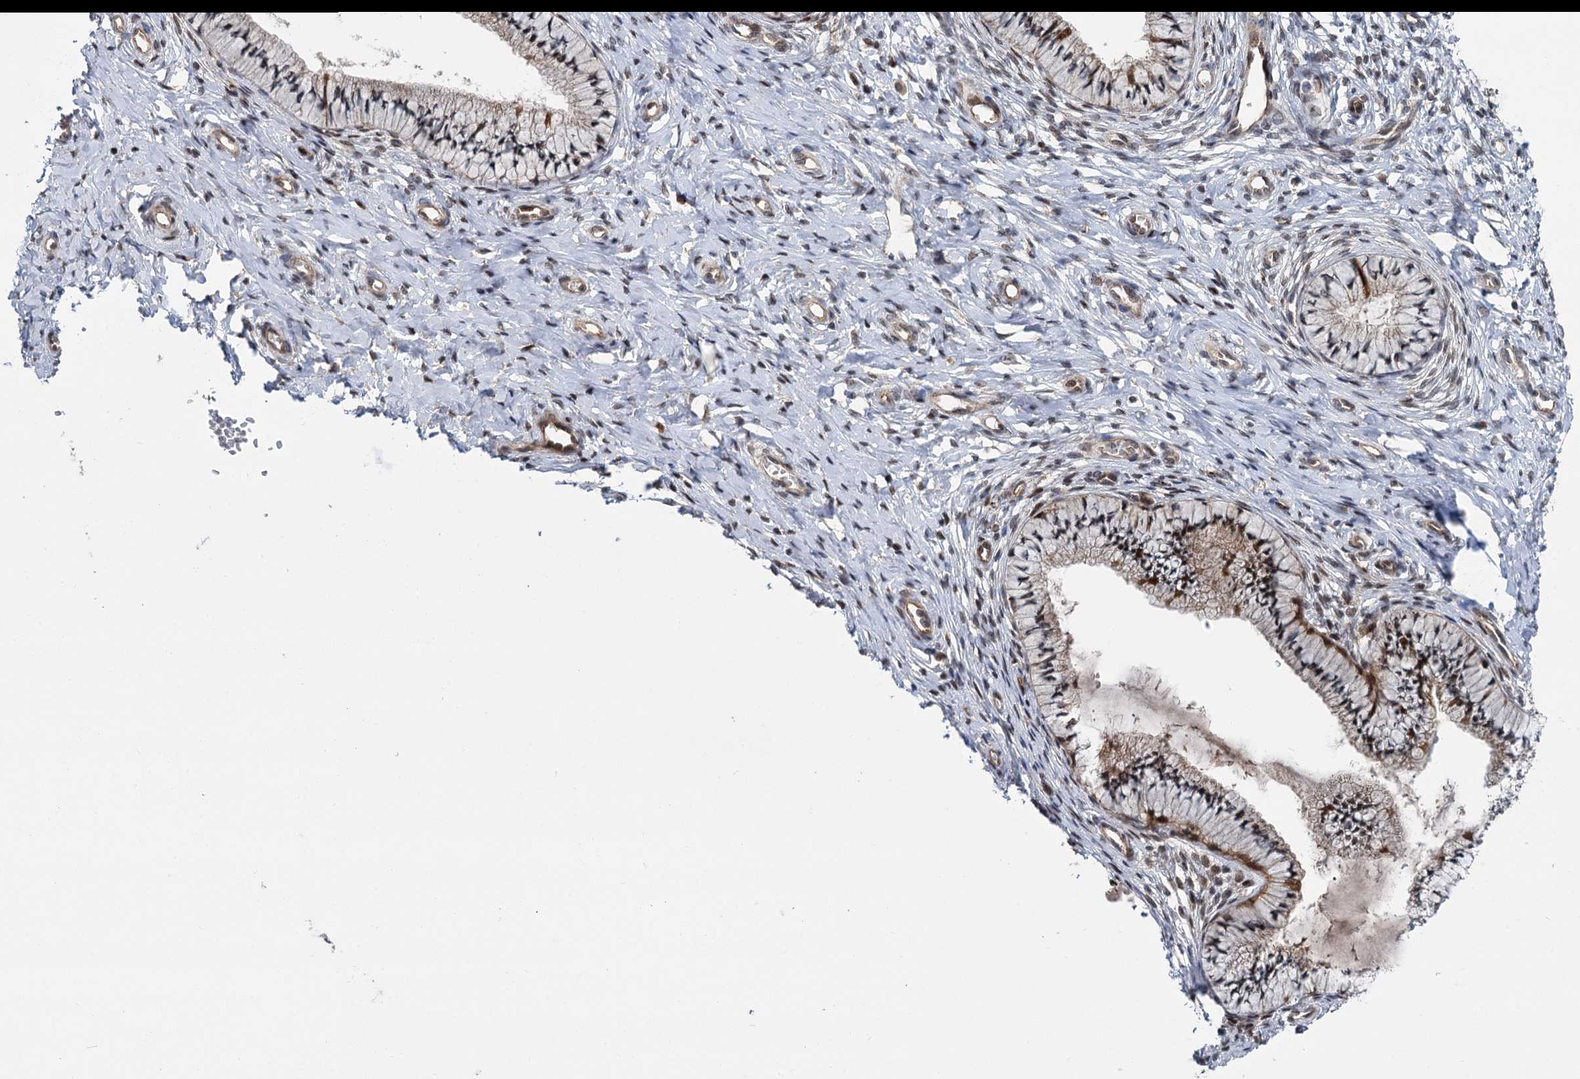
{"staining": {"intensity": "moderate", "quantity": "25%-75%", "location": "cytoplasmic/membranous"}, "tissue": "cervix", "cell_type": "Glandular cells", "image_type": "normal", "snomed": [{"axis": "morphology", "description": "Normal tissue, NOS"}, {"axis": "topography", "description": "Cervix"}], "caption": "This is an image of immunohistochemistry staining of benign cervix, which shows moderate positivity in the cytoplasmic/membranous of glandular cells.", "gene": "GAL3ST4", "patient": {"sex": "female", "age": 36}}